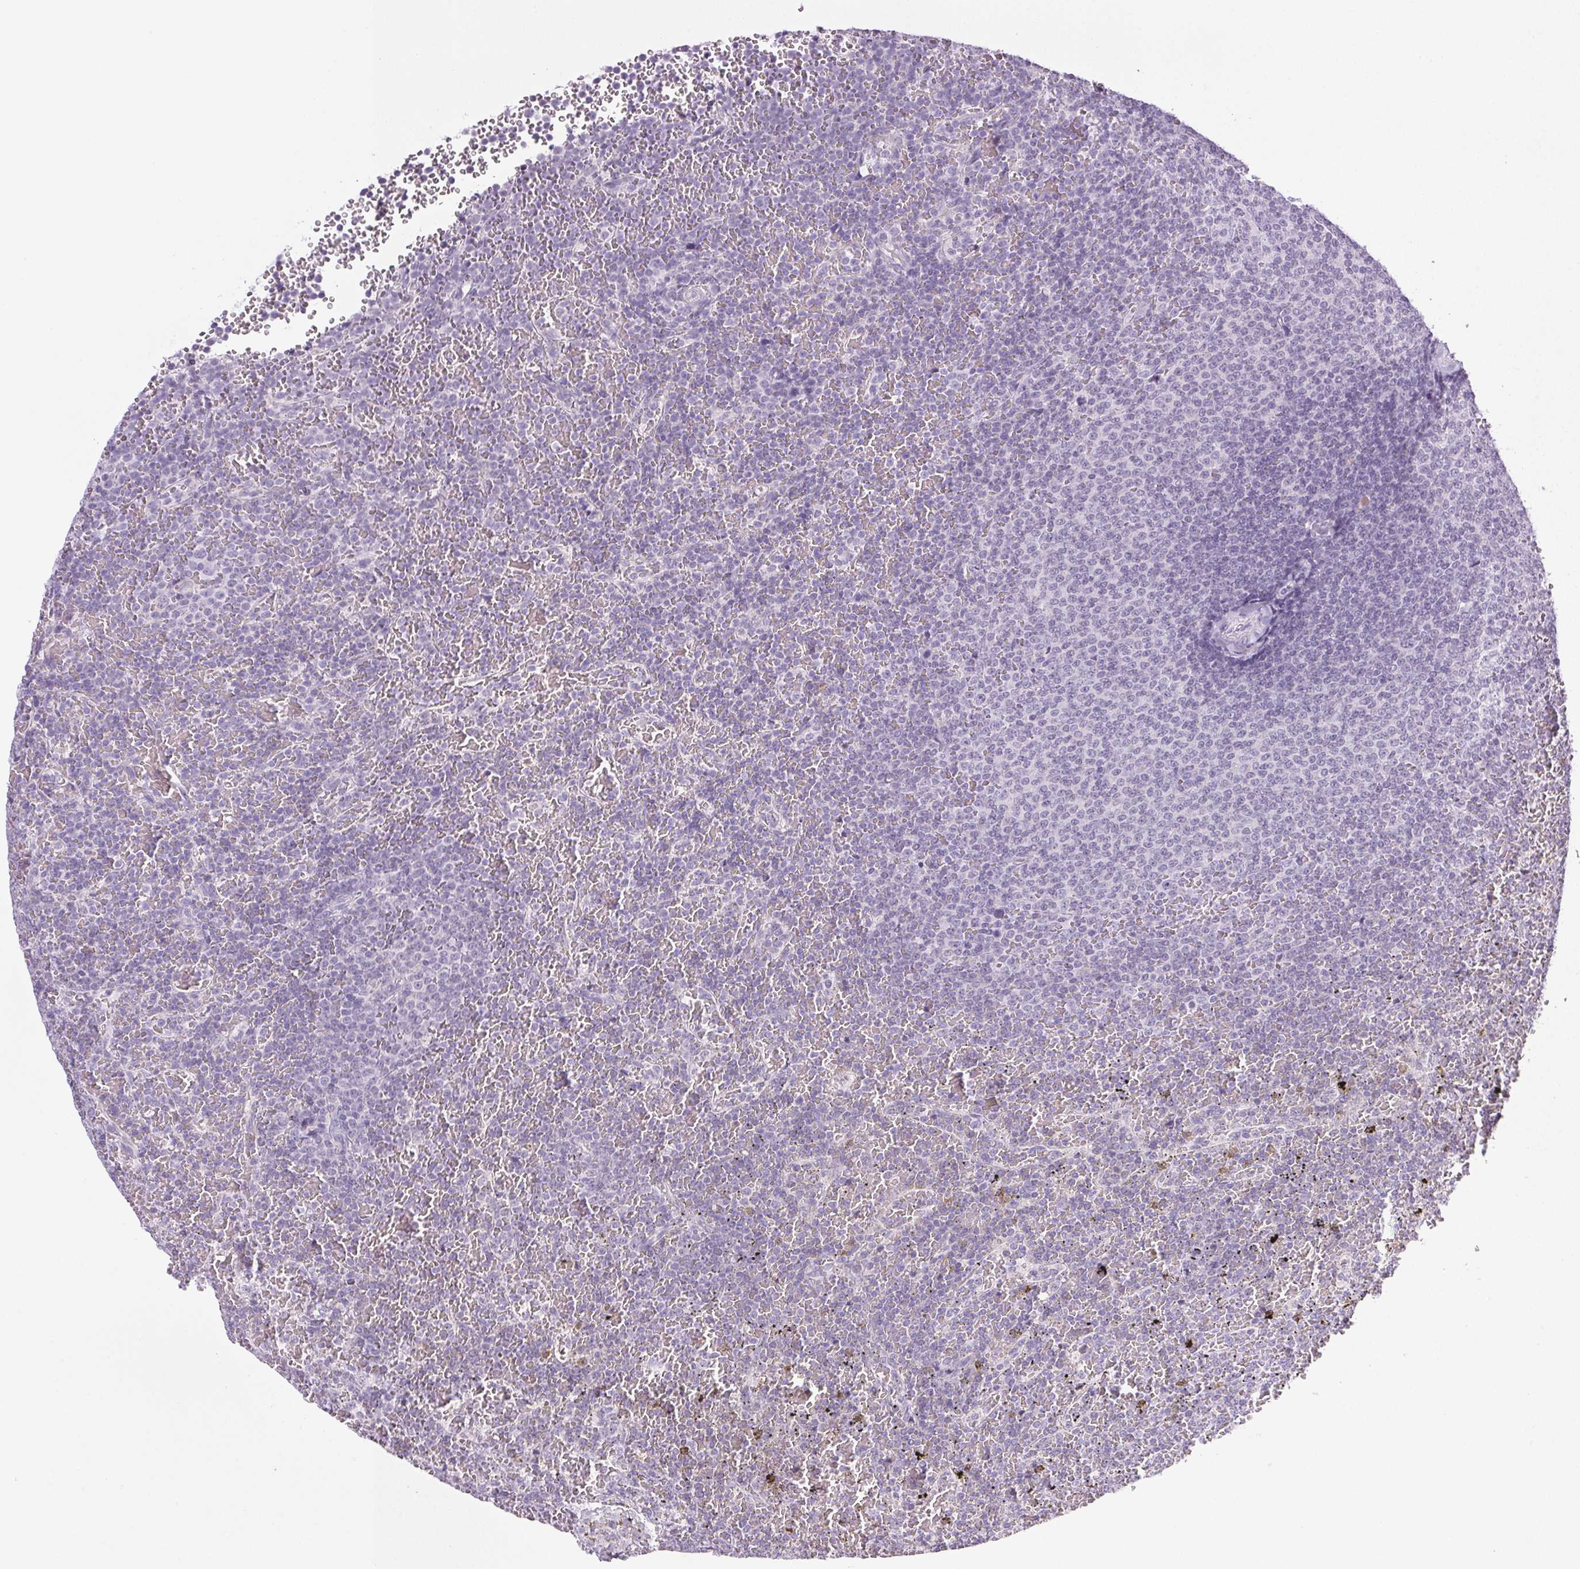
{"staining": {"intensity": "negative", "quantity": "none", "location": "none"}, "tissue": "lymphoma", "cell_type": "Tumor cells", "image_type": "cancer", "snomed": [{"axis": "morphology", "description": "Malignant lymphoma, non-Hodgkin's type, Low grade"}, {"axis": "topography", "description": "Spleen"}], "caption": "Immunohistochemistry (IHC) histopathology image of neoplastic tissue: malignant lymphoma, non-Hodgkin's type (low-grade) stained with DAB (3,3'-diaminobenzidine) displays no significant protein staining in tumor cells.", "gene": "COL7A1", "patient": {"sex": "female", "age": 77}}